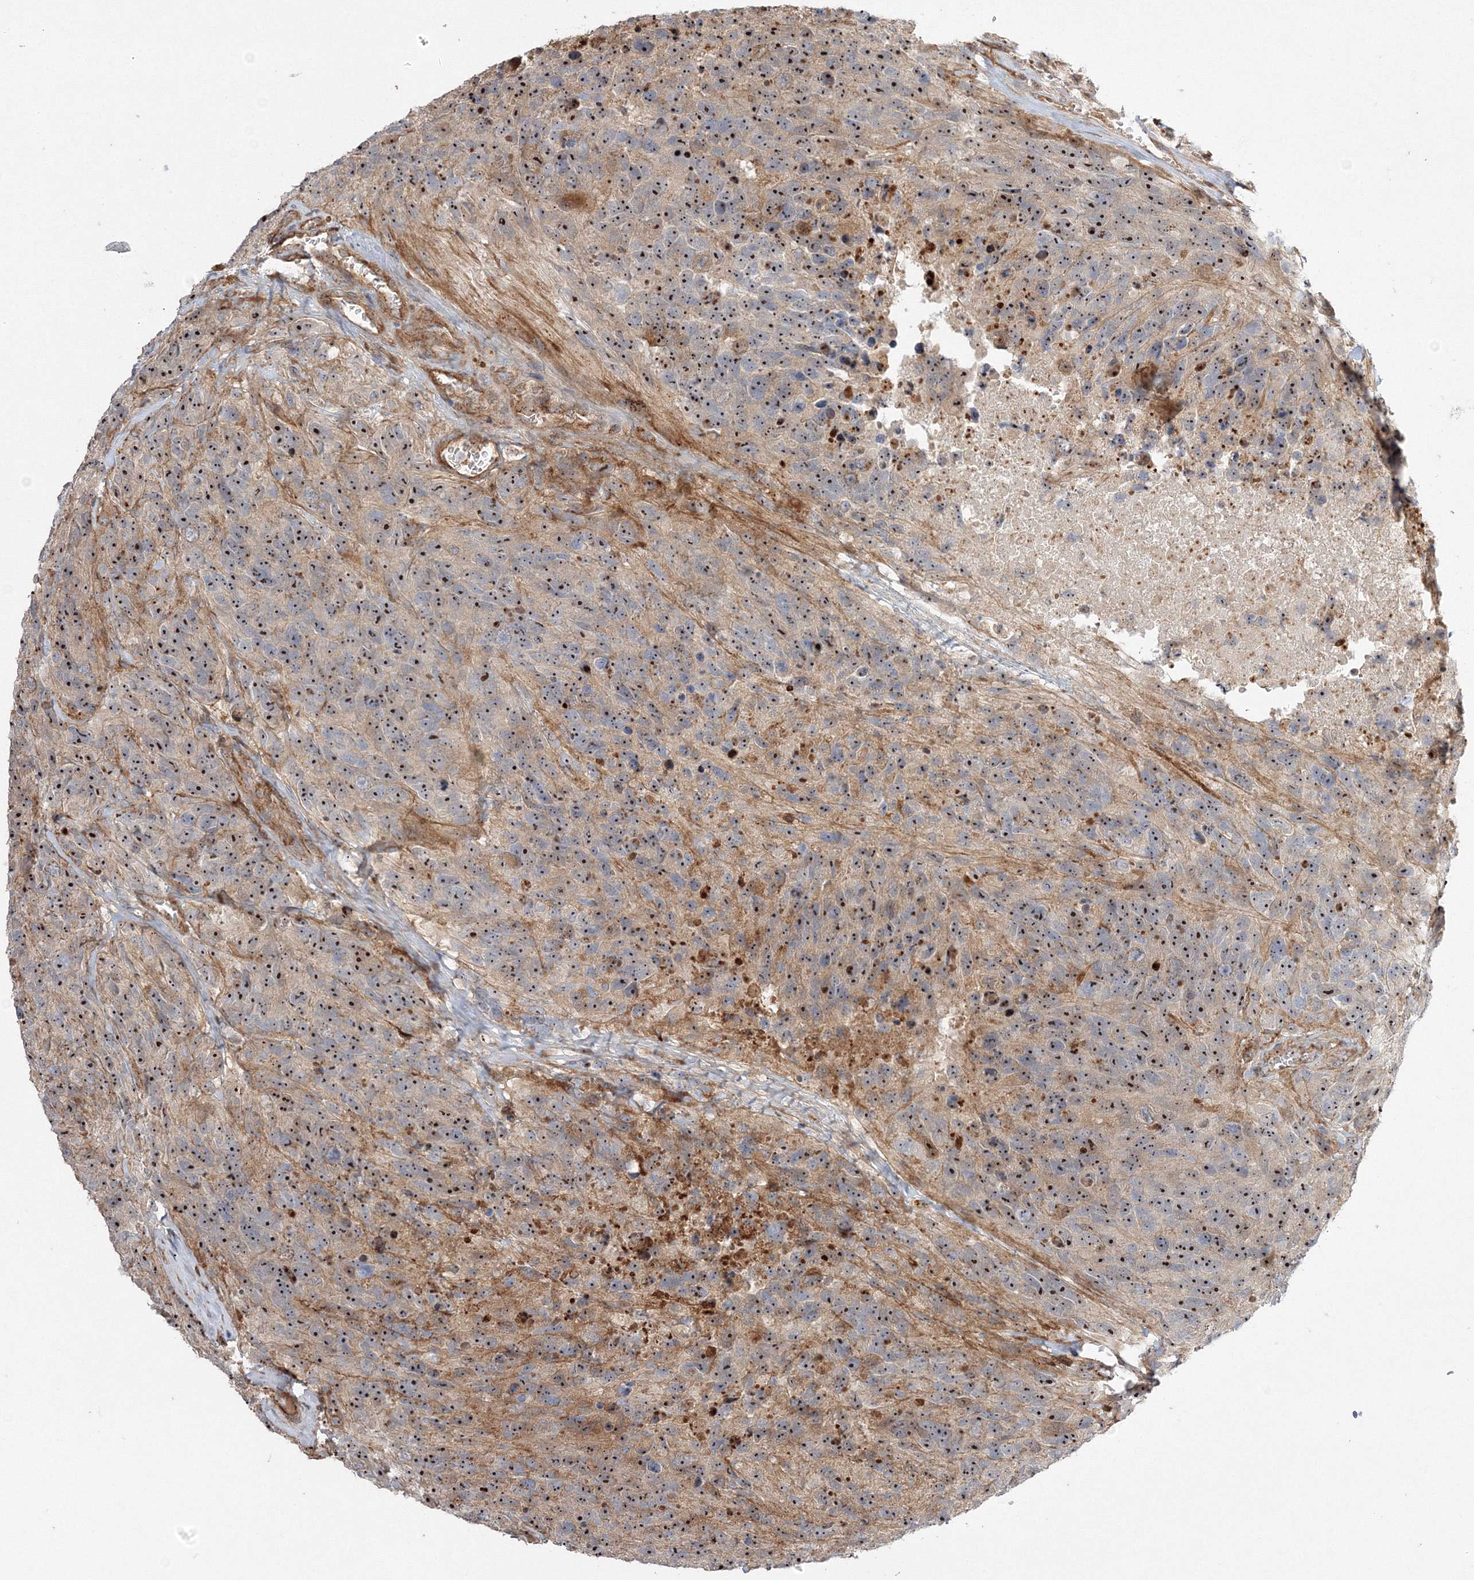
{"staining": {"intensity": "moderate", "quantity": ">75%", "location": "nuclear"}, "tissue": "glioma", "cell_type": "Tumor cells", "image_type": "cancer", "snomed": [{"axis": "morphology", "description": "Glioma, malignant, High grade"}, {"axis": "topography", "description": "Brain"}], "caption": "This micrograph exhibits IHC staining of human malignant glioma (high-grade), with medium moderate nuclear expression in approximately >75% of tumor cells.", "gene": "NPM3", "patient": {"sex": "male", "age": 69}}